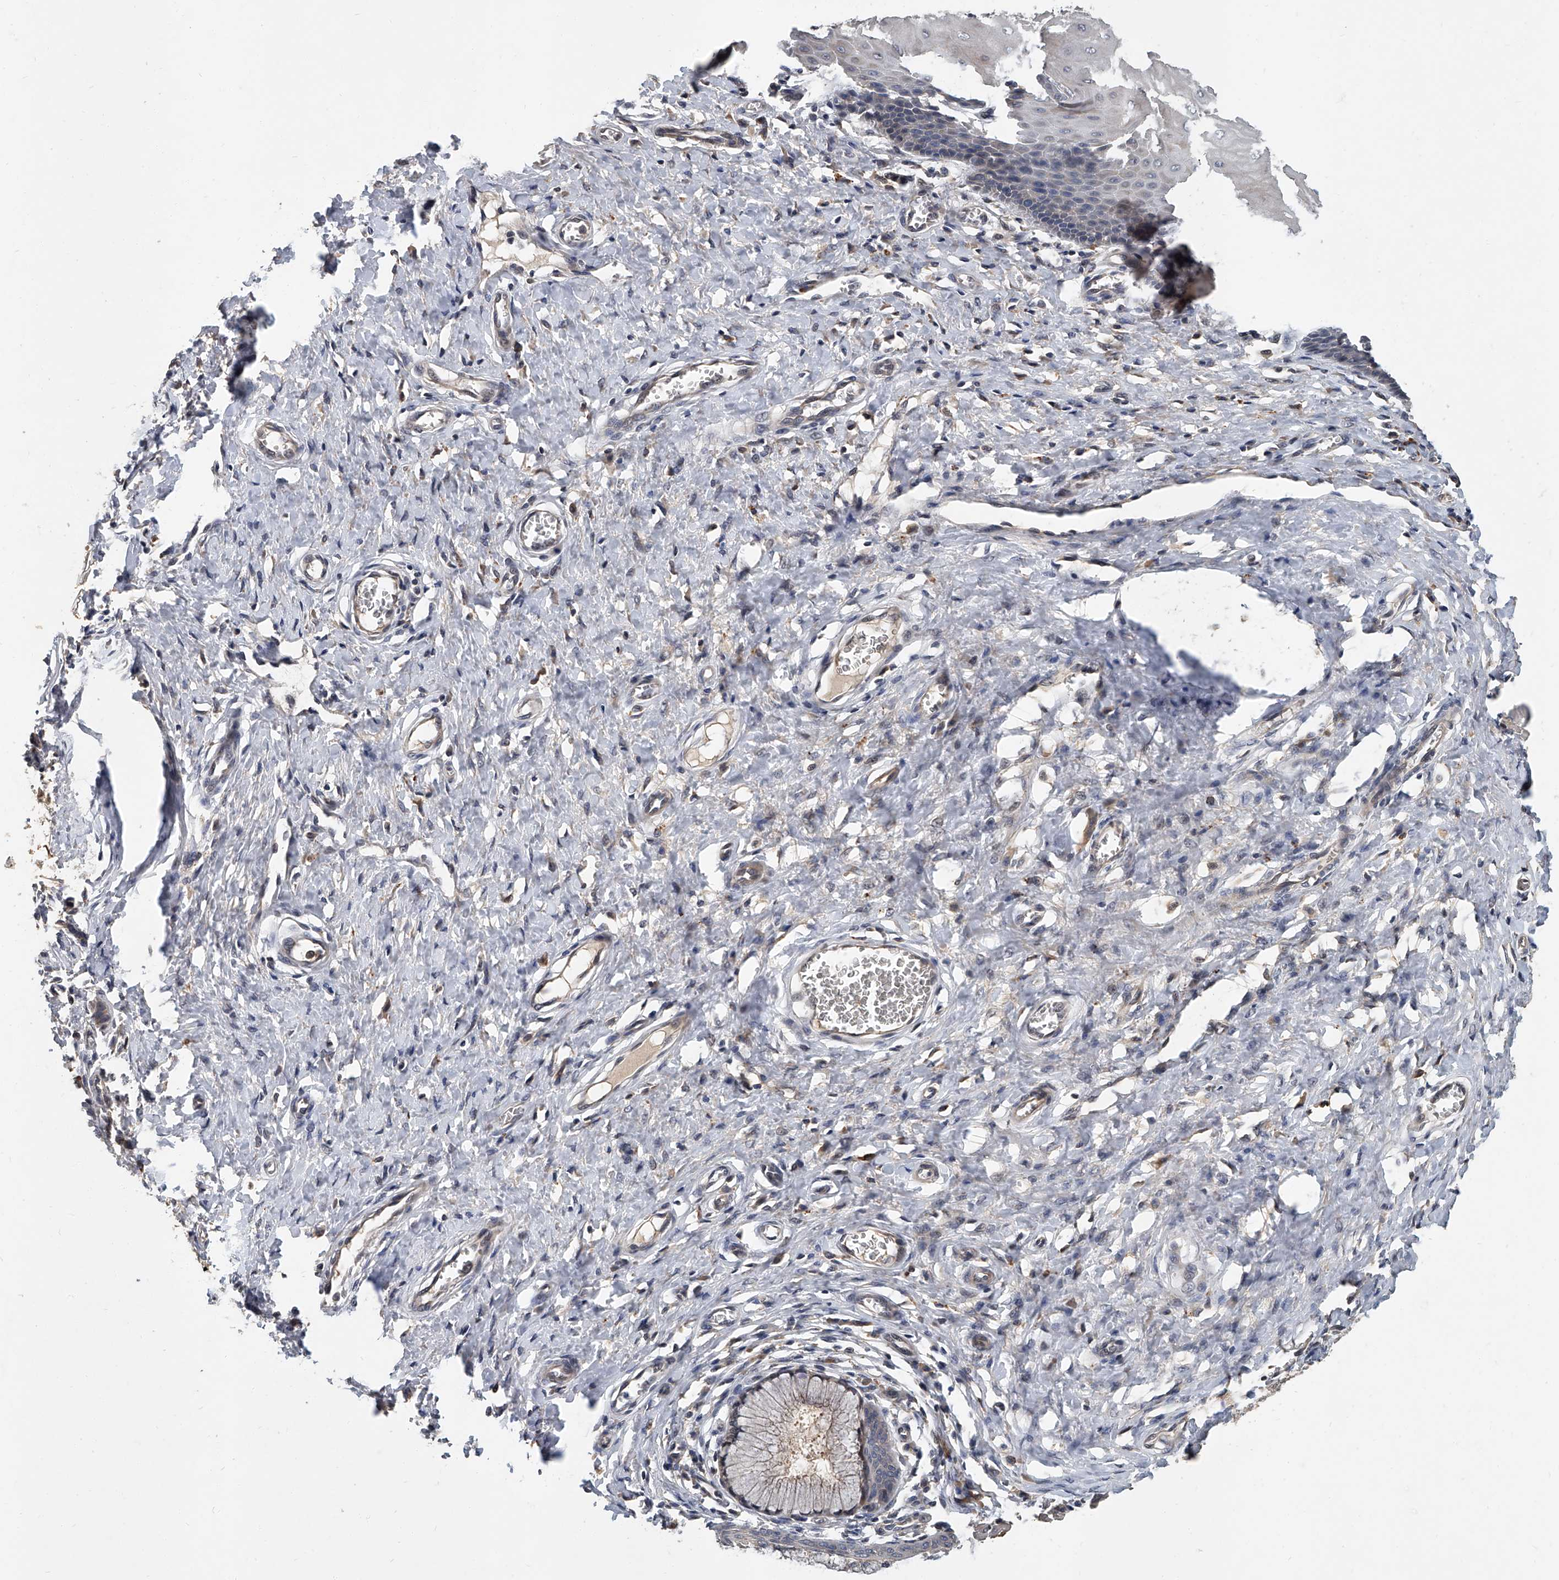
{"staining": {"intensity": "moderate", "quantity": "25%-75%", "location": "cytoplasmic/membranous"}, "tissue": "cervix", "cell_type": "Glandular cells", "image_type": "normal", "snomed": [{"axis": "morphology", "description": "Normal tissue, NOS"}, {"axis": "topography", "description": "Cervix"}], "caption": "IHC photomicrograph of unremarkable human cervix stained for a protein (brown), which displays medium levels of moderate cytoplasmic/membranous expression in approximately 25%-75% of glandular cells.", "gene": "JAG2", "patient": {"sex": "female", "age": 55}}